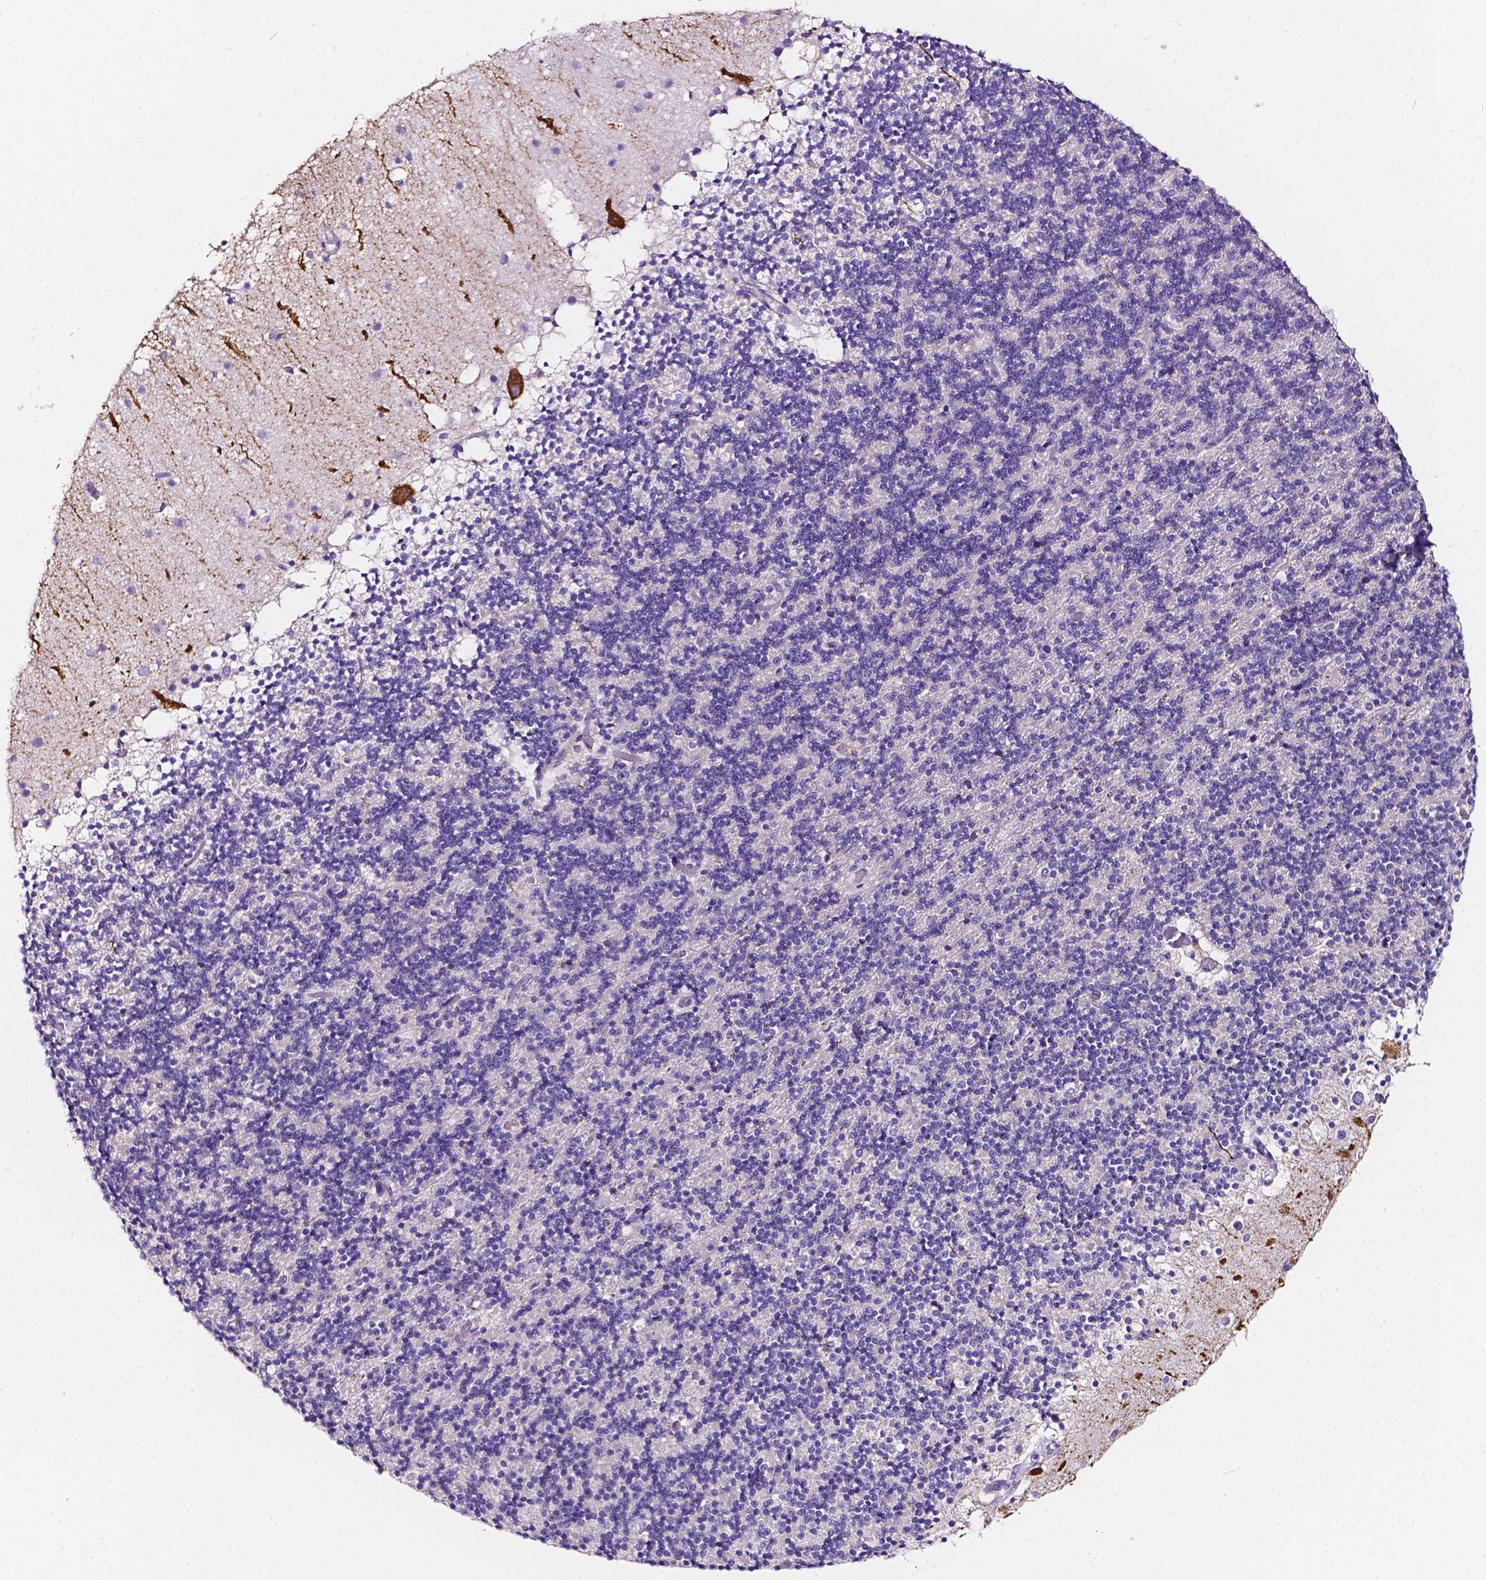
{"staining": {"intensity": "negative", "quantity": "none", "location": "none"}, "tissue": "cerebellum", "cell_type": "Cells in granular layer", "image_type": "normal", "snomed": [{"axis": "morphology", "description": "Normal tissue, NOS"}, {"axis": "topography", "description": "Cerebellum"}], "caption": "Immunohistochemistry photomicrograph of unremarkable cerebellum: cerebellum stained with DAB demonstrates no significant protein staining in cells in granular layer. (DAB (3,3'-diaminobenzidine) immunohistochemistry visualized using brightfield microscopy, high magnification).", "gene": "CLSTN2", "patient": {"sex": "male", "age": 70}}